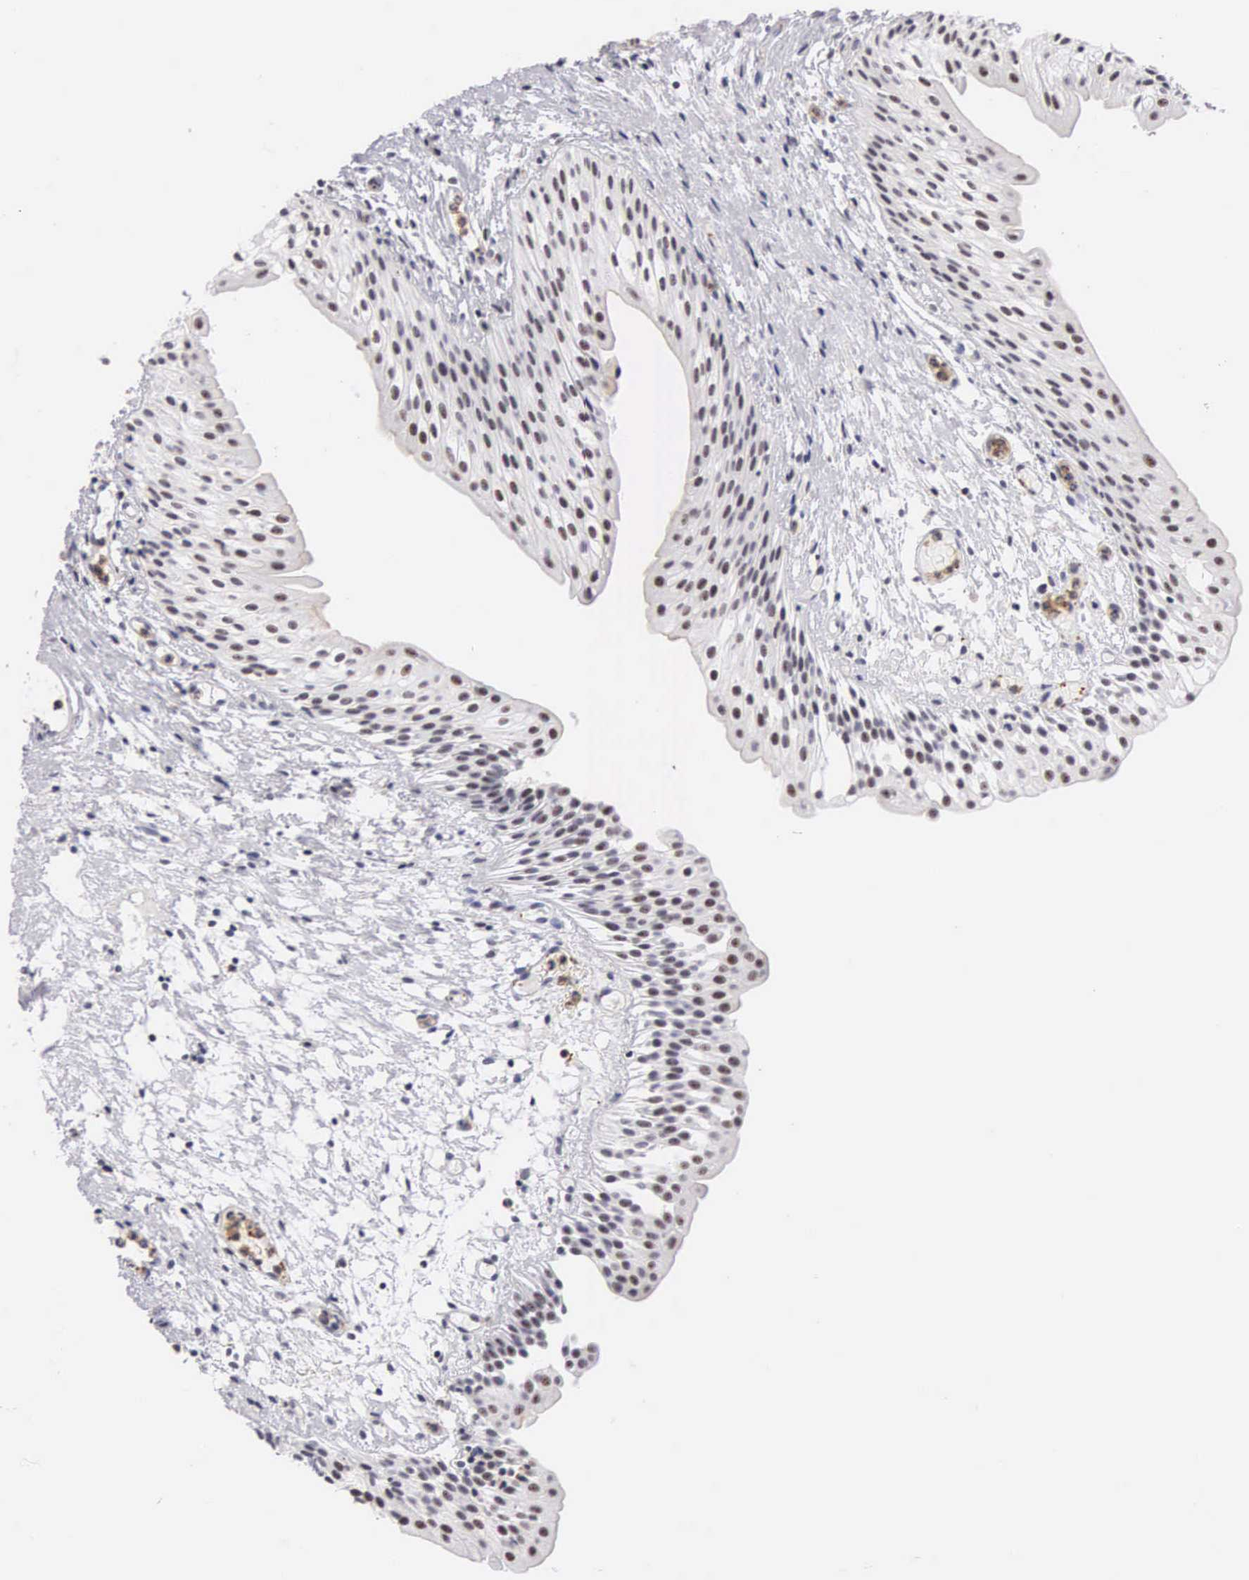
{"staining": {"intensity": "weak", "quantity": "<25%", "location": "nuclear"}, "tissue": "urinary bladder", "cell_type": "Urothelial cells", "image_type": "normal", "snomed": [{"axis": "morphology", "description": "Normal tissue, NOS"}, {"axis": "topography", "description": "Urinary bladder"}], "caption": "IHC image of benign urinary bladder: urinary bladder stained with DAB reveals no significant protein positivity in urothelial cells.", "gene": "FAM47A", "patient": {"sex": "male", "age": 48}}